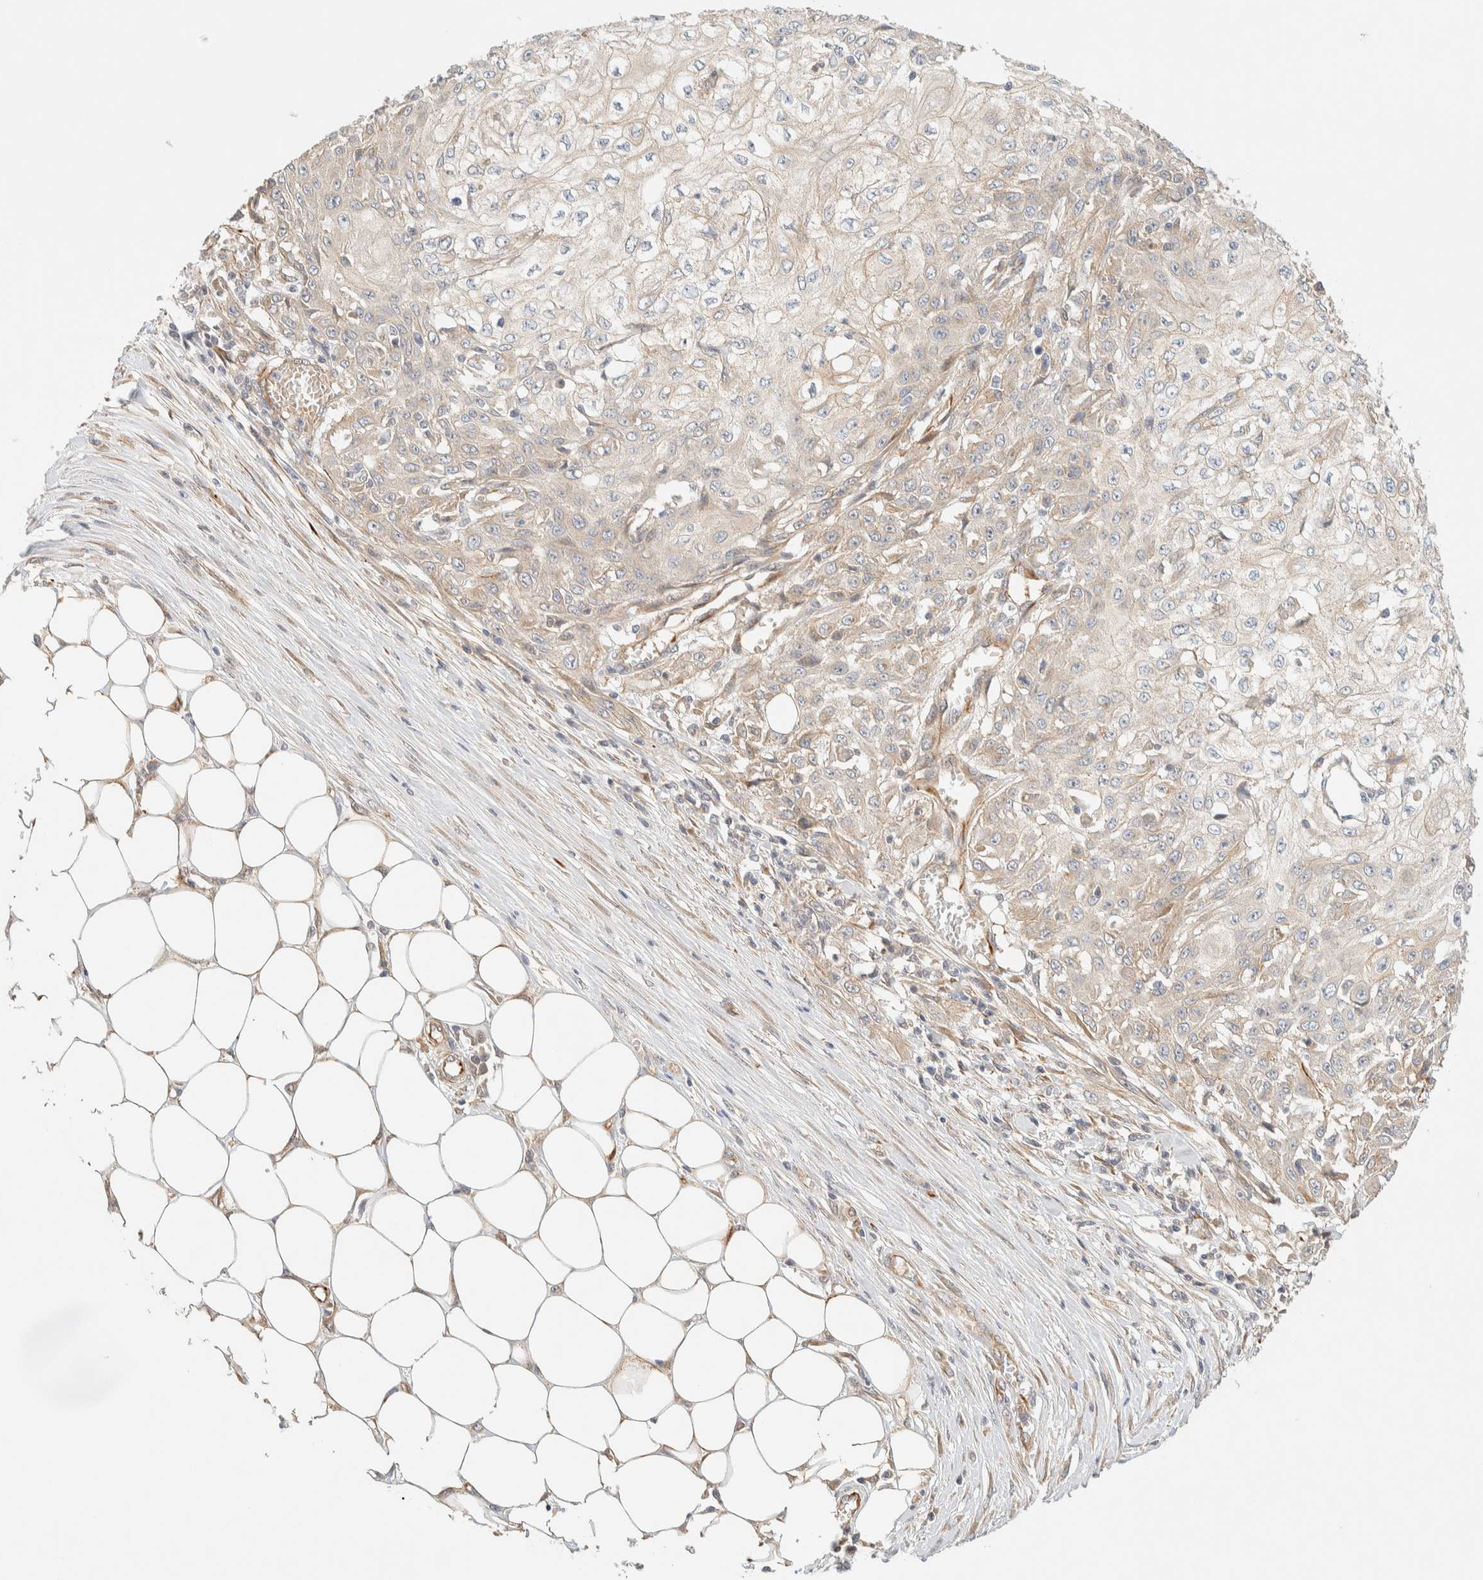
{"staining": {"intensity": "weak", "quantity": "25%-75%", "location": "cytoplasmic/membranous"}, "tissue": "skin cancer", "cell_type": "Tumor cells", "image_type": "cancer", "snomed": [{"axis": "morphology", "description": "Squamous cell carcinoma, NOS"}, {"axis": "morphology", "description": "Squamous cell carcinoma, metastatic, NOS"}, {"axis": "topography", "description": "Skin"}, {"axis": "topography", "description": "Lymph node"}], "caption": "Immunohistochemistry of human skin cancer exhibits low levels of weak cytoplasmic/membranous staining in about 25%-75% of tumor cells. Nuclei are stained in blue.", "gene": "FAT1", "patient": {"sex": "male", "age": 75}}